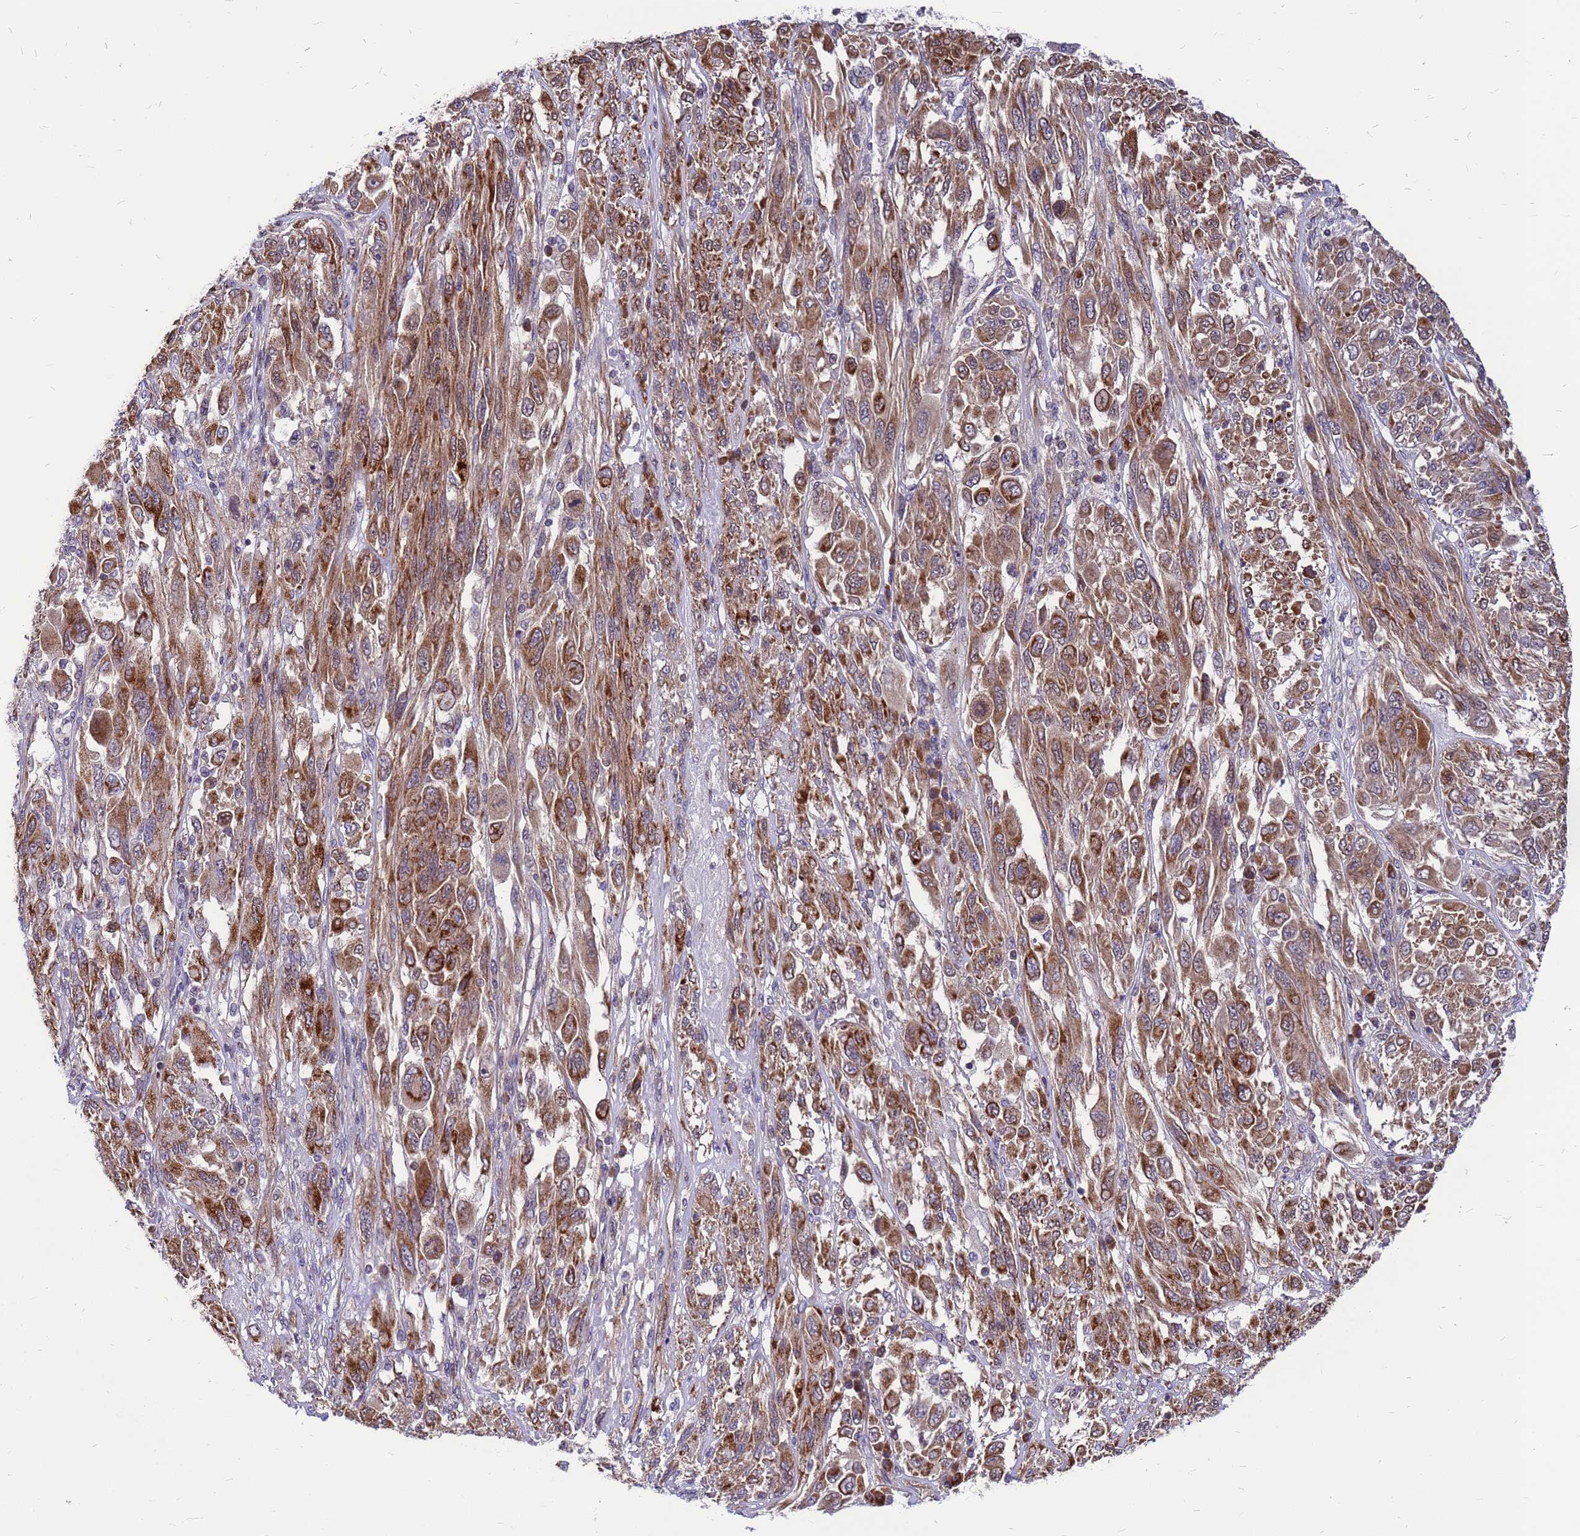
{"staining": {"intensity": "moderate", "quantity": ">75%", "location": "cytoplasmic/membranous"}, "tissue": "melanoma", "cell_type": "Tumor cells", "image_type": "cancer", "snomed": [{"axis": "morphology", "description": "Malignant melanoma, NOS"}, {"axis": "topography", "description": "Skin"}], "caption": "Human melanoma stained for a protein (brown) exhibits moderate cytoplasmic/membranous positive expression in about >75% of tumor cells.", "gene": "CMC4", "patient": {"sex": "female", "age": 91}}